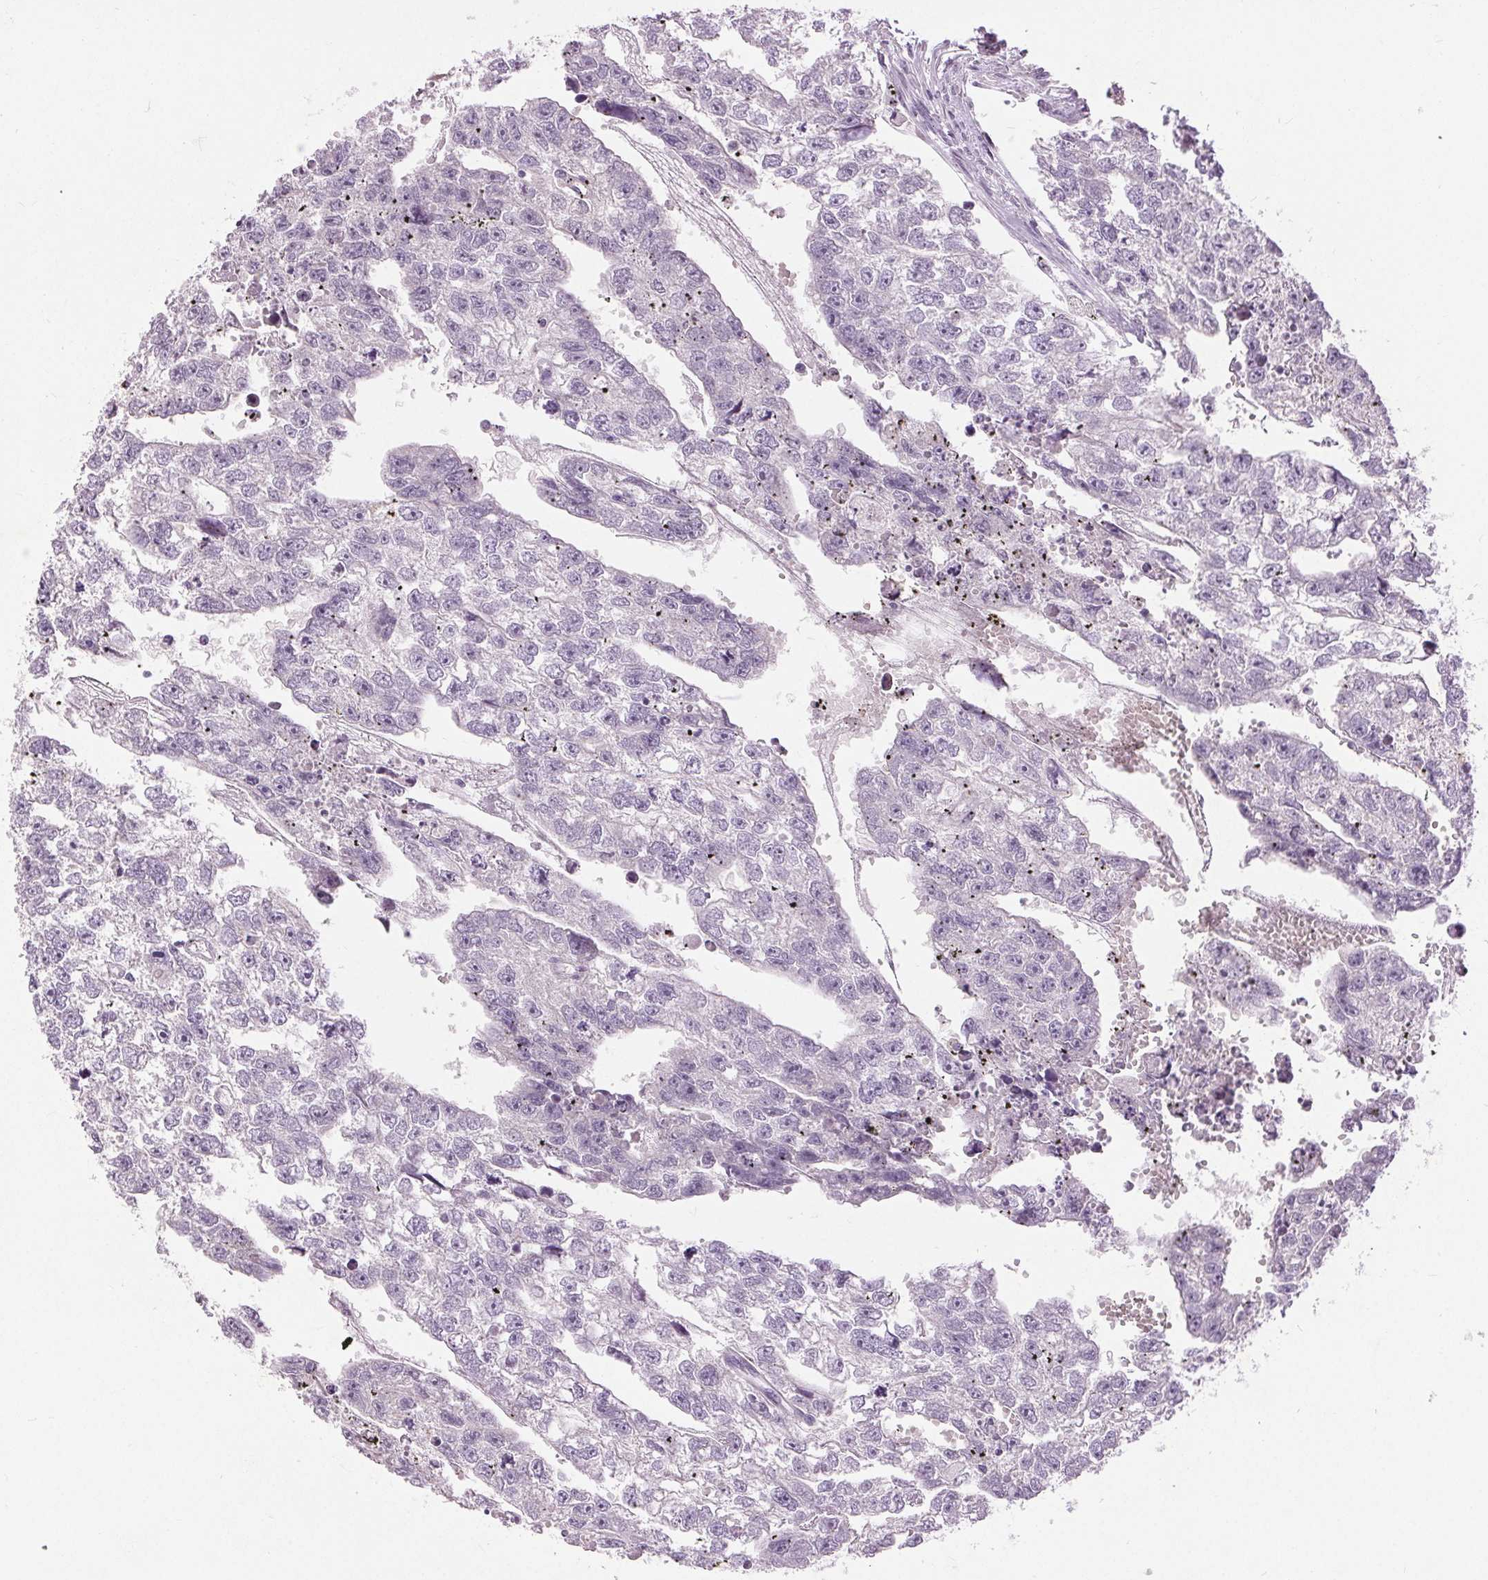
{"staining": {"intensity": "negative", "quantity": "none", "location": "none"}, "tissue": "testis cancer", "cell_type": "Tumor cells", "image_type": "cancer", "snomed": [{"axis": "morphology", "description": "Carcinoma, Embryonal, NOS"}, {"axis": "morphology", "description": "Teratoma, malignant, NOS"}, {"axis": "topography", "description": "Testis"}], "caption": "Immunohistochemical staining of embryonal carcinoma (testis) displays no significant positivity in tumor cells. (DAB IHC with hematoxylin counter stain).", "gene": "DSG3", "patient": {"sex": "male", "age": 44}}